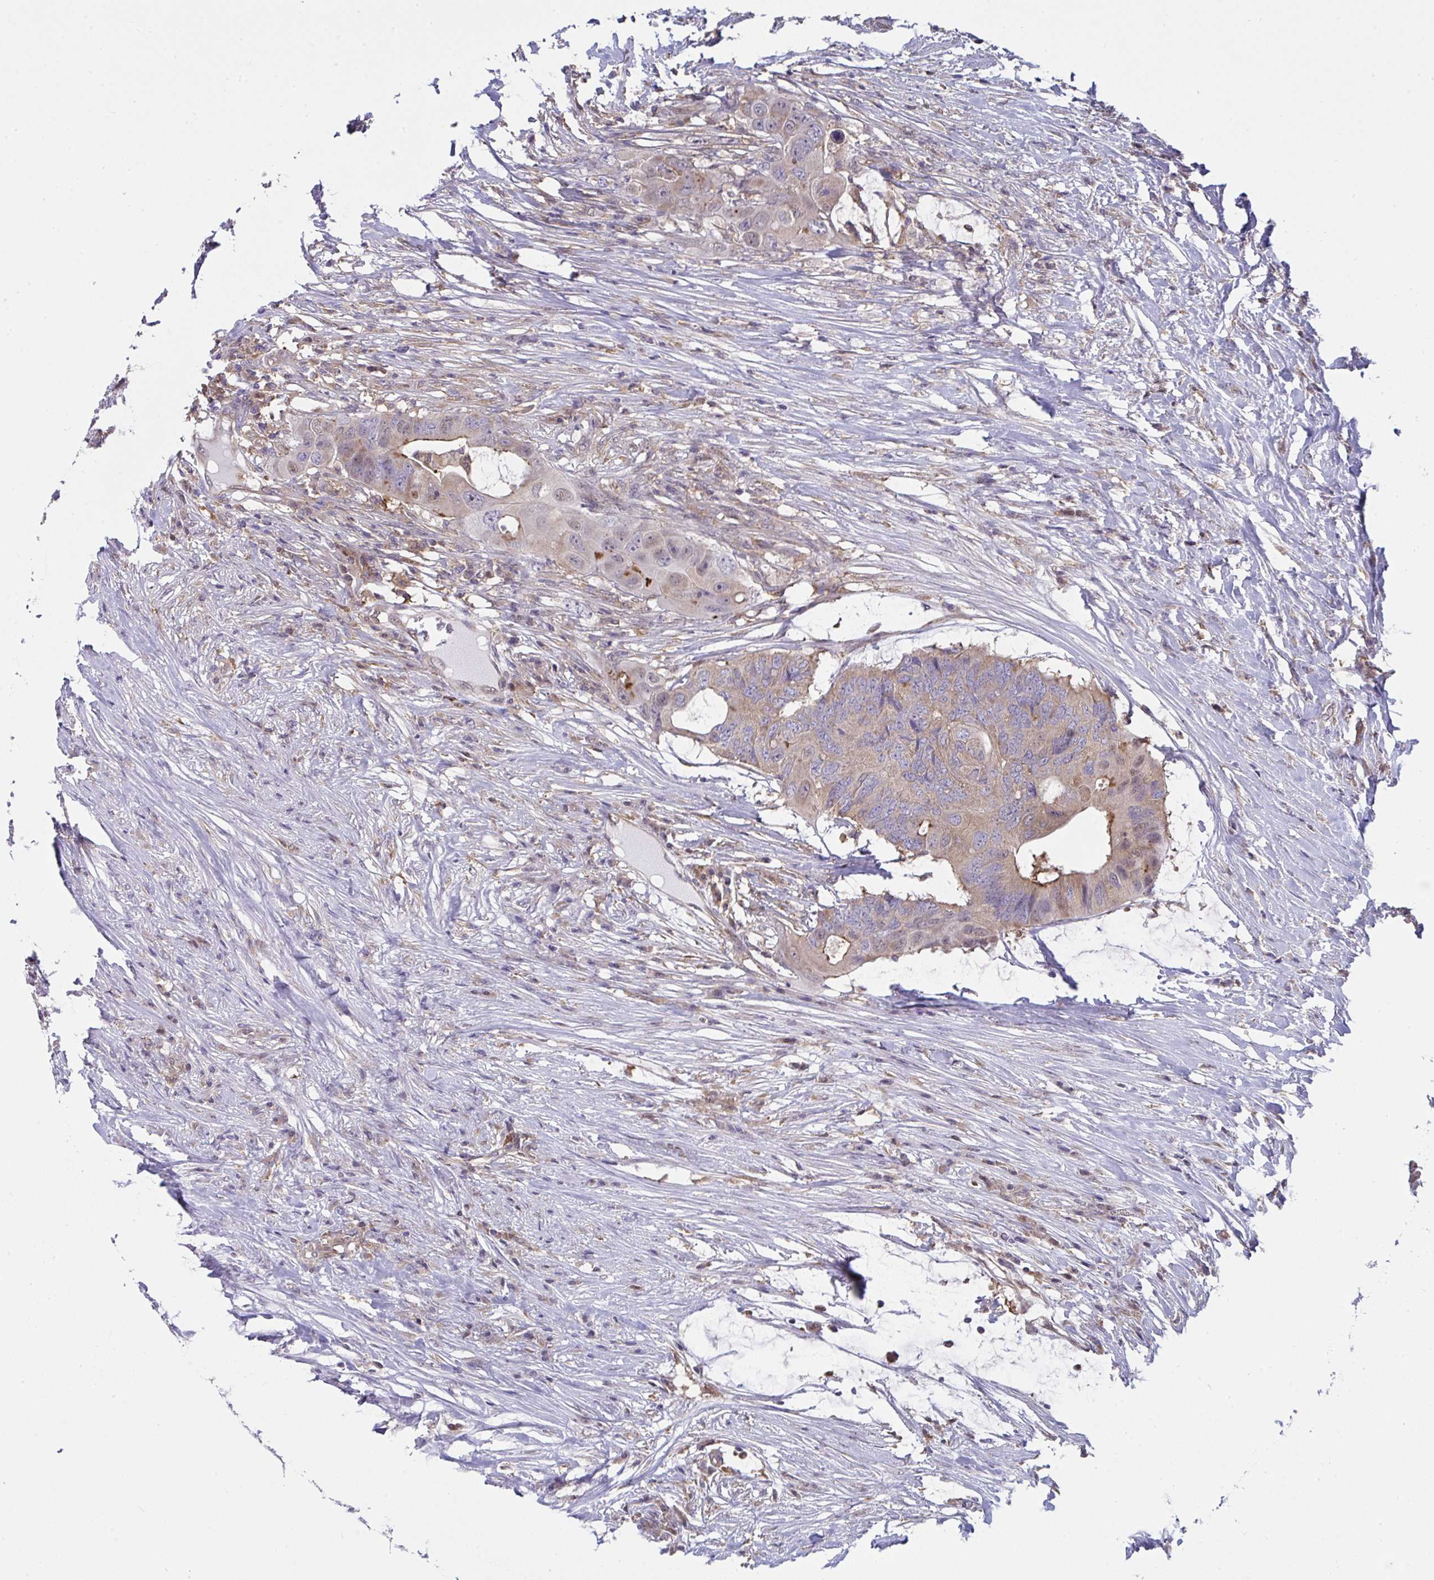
{"staining": {"intensity": "moderate", "quantity": "25%-75%", "location": "cytoplasmic/membranous"}, "tissue": "colorectal cancer", "cell_type": "Tumor cells", "image_type": "cancer", "snomed": [{"axis": "morphology", "description": "Adenocarcinoma, NOS"}, {"axis": "topography", "description": "Colon"}], "caption": "A brown stain highlights moderate cytoplasmic/membranous staining of a protein in colorectal adenocarcinoma tumor cells.", "gene": "ALDH16A1", "patient": {"sex": "male", "age": 71}}